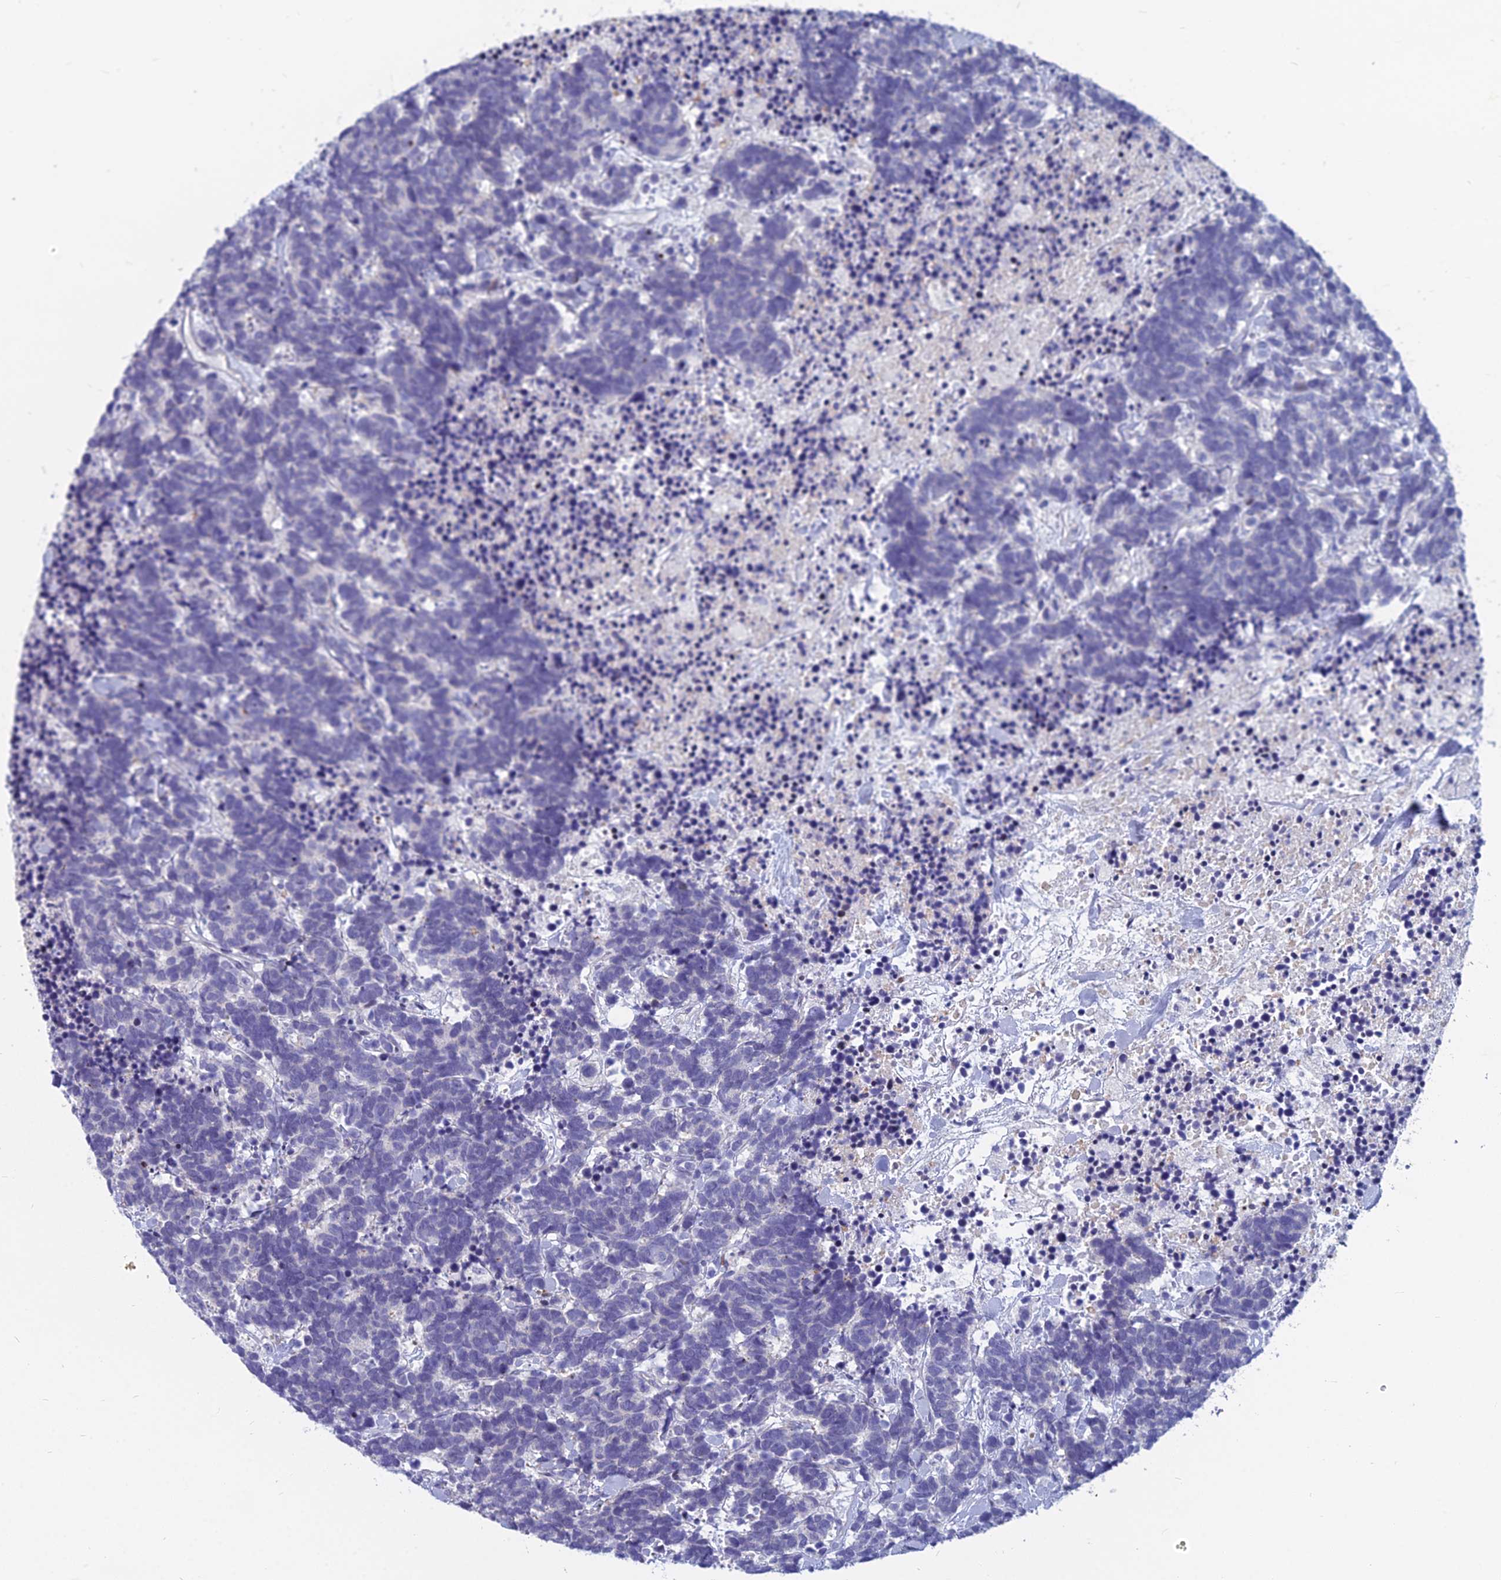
{"staining": {"intensity": "negative", "quantity": "none", "location": "none"}, "tissue": "carcinoid", "cell_type": "Tumor cells", "image_type": "cancer", "snomed": [{"axis": "morphology", "description": "Carcinoma, NOS"}, {"axis": "morphology", "description": "Carcinoid, malignant, NOS"}, {"axis": "topography", "description": "Prostate"}], "caption": "This micrograph is of carcinoid stained with IHC to label a protein in brown with the nuclei are counter-stained blue. There is no positivity in tumor cells.", "gene": "MYBPC2", "patient": {"sex": "male", "age": 57}}